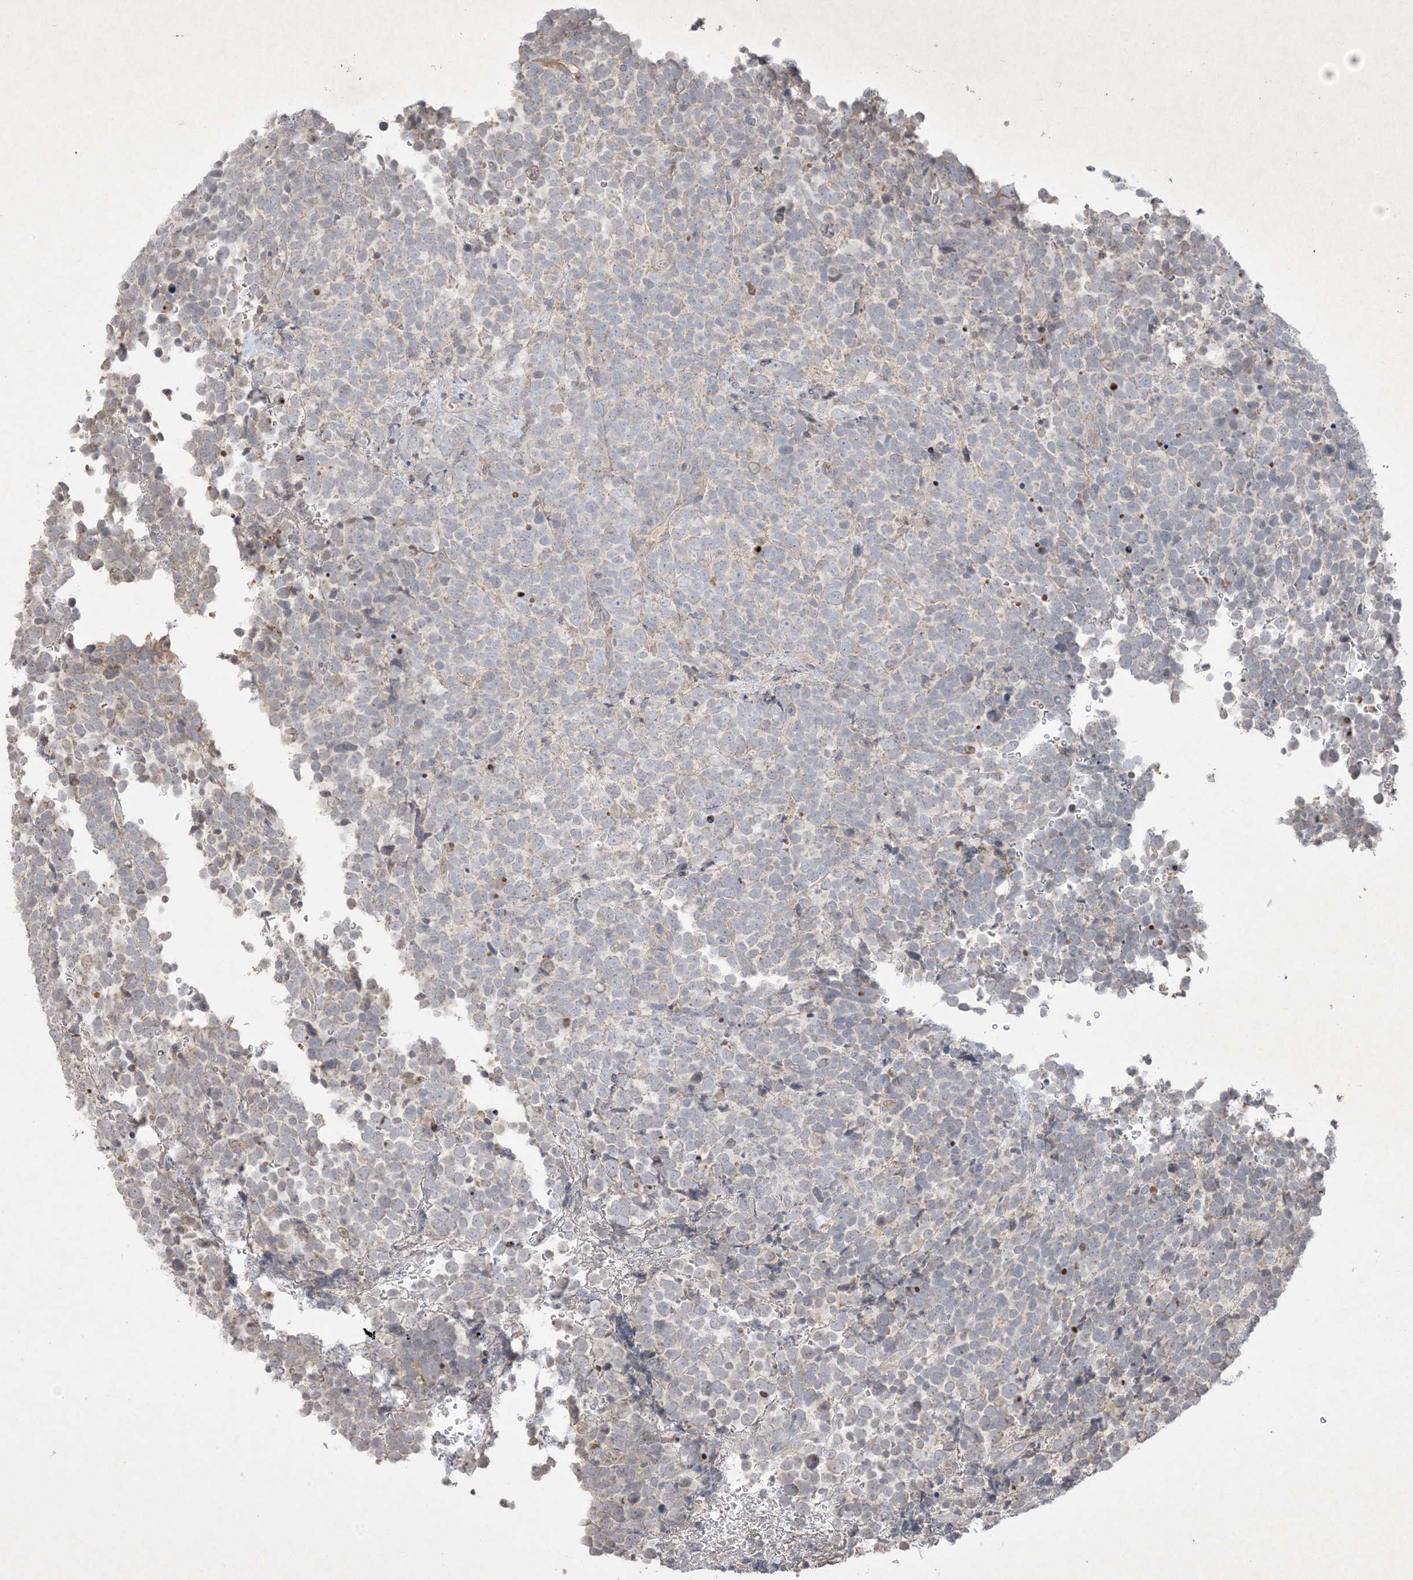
{"staining": {"intensity": "negative", "quantity": "none", "location": "none"}, "tissue": "urothelial cancer", "cell_type": "Tumor cells", "image_type": "cancer", "snomed": [{"axis": "morphology", "description": "Urothelial carcinoma, High grade"}, {"axis": "topography", "description": "Urinary bladder"}], "caption": "High power microscopy photomicrograph of an IHC micrograph of urothelial cancer, revealing no significant expression in tumor cells. The staining was performed using DAB (3,3'-diaminobenzidine) to visualize the protein expression in brown, while the nuclei were stained in blue with hematoxylin (Magnification: 20x).", "gene": "PRSS36", "patient": {"sex": "female", "age": 82}}